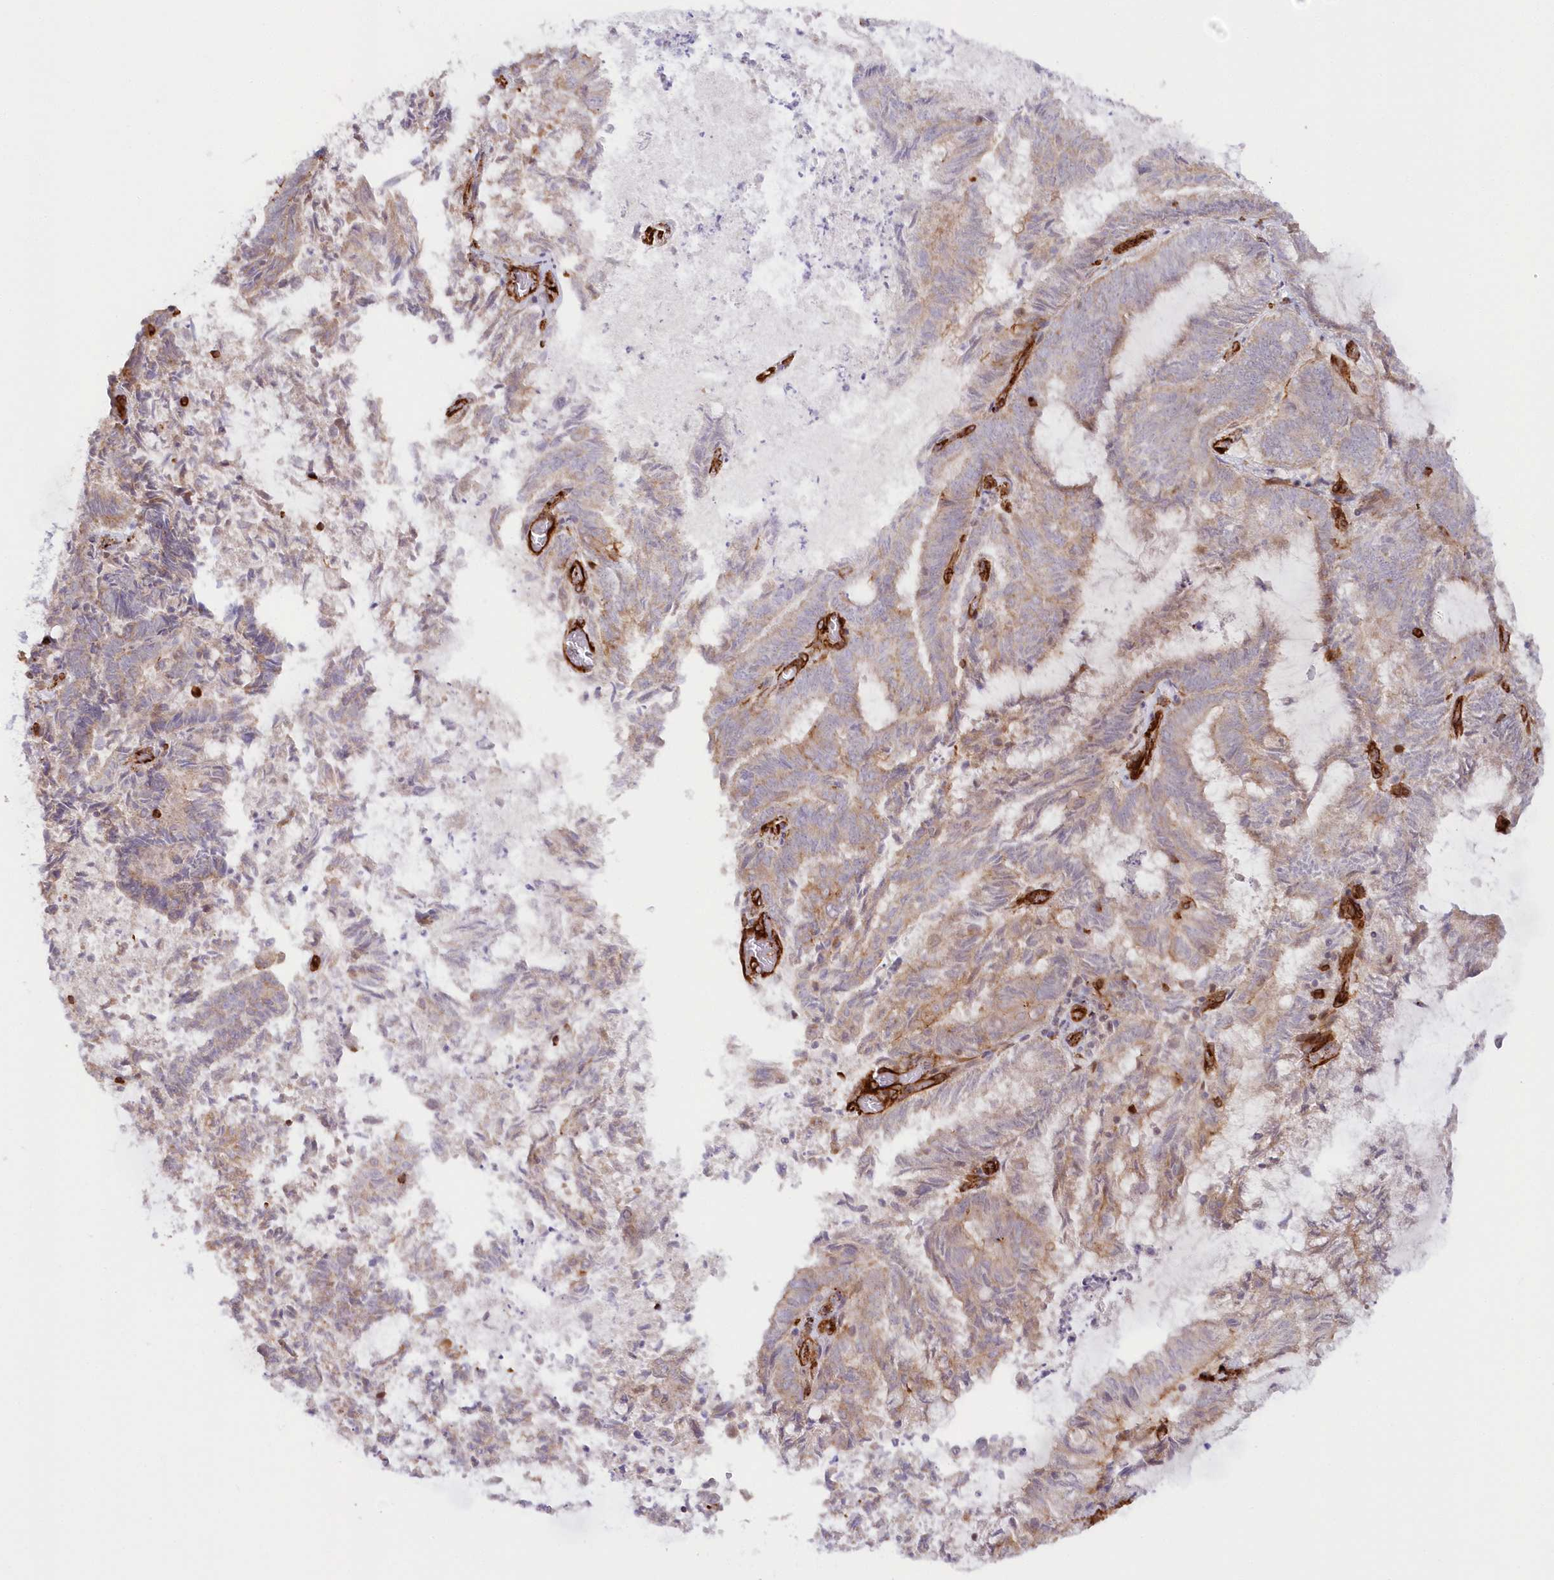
{"staining": {"intensity": "negative", "quantity": "none", "location": "none"}, "tissue": "endometrial cancer", "cell_type": "Tumor cells", "image_type": "cancer", "snomed": [{"axis": "morphology", "description": "Adenocarcinoma, NOS"}, {"axis": "topography", "description": "Endometrium"}], "caption": "This is an immunohistochemistry micrograph of human adenocarcinoma (endometrial). There is no staining in tumor cells.", "gene": "AFAP1L2", "patient": {"sex": "female", "age": 80}}